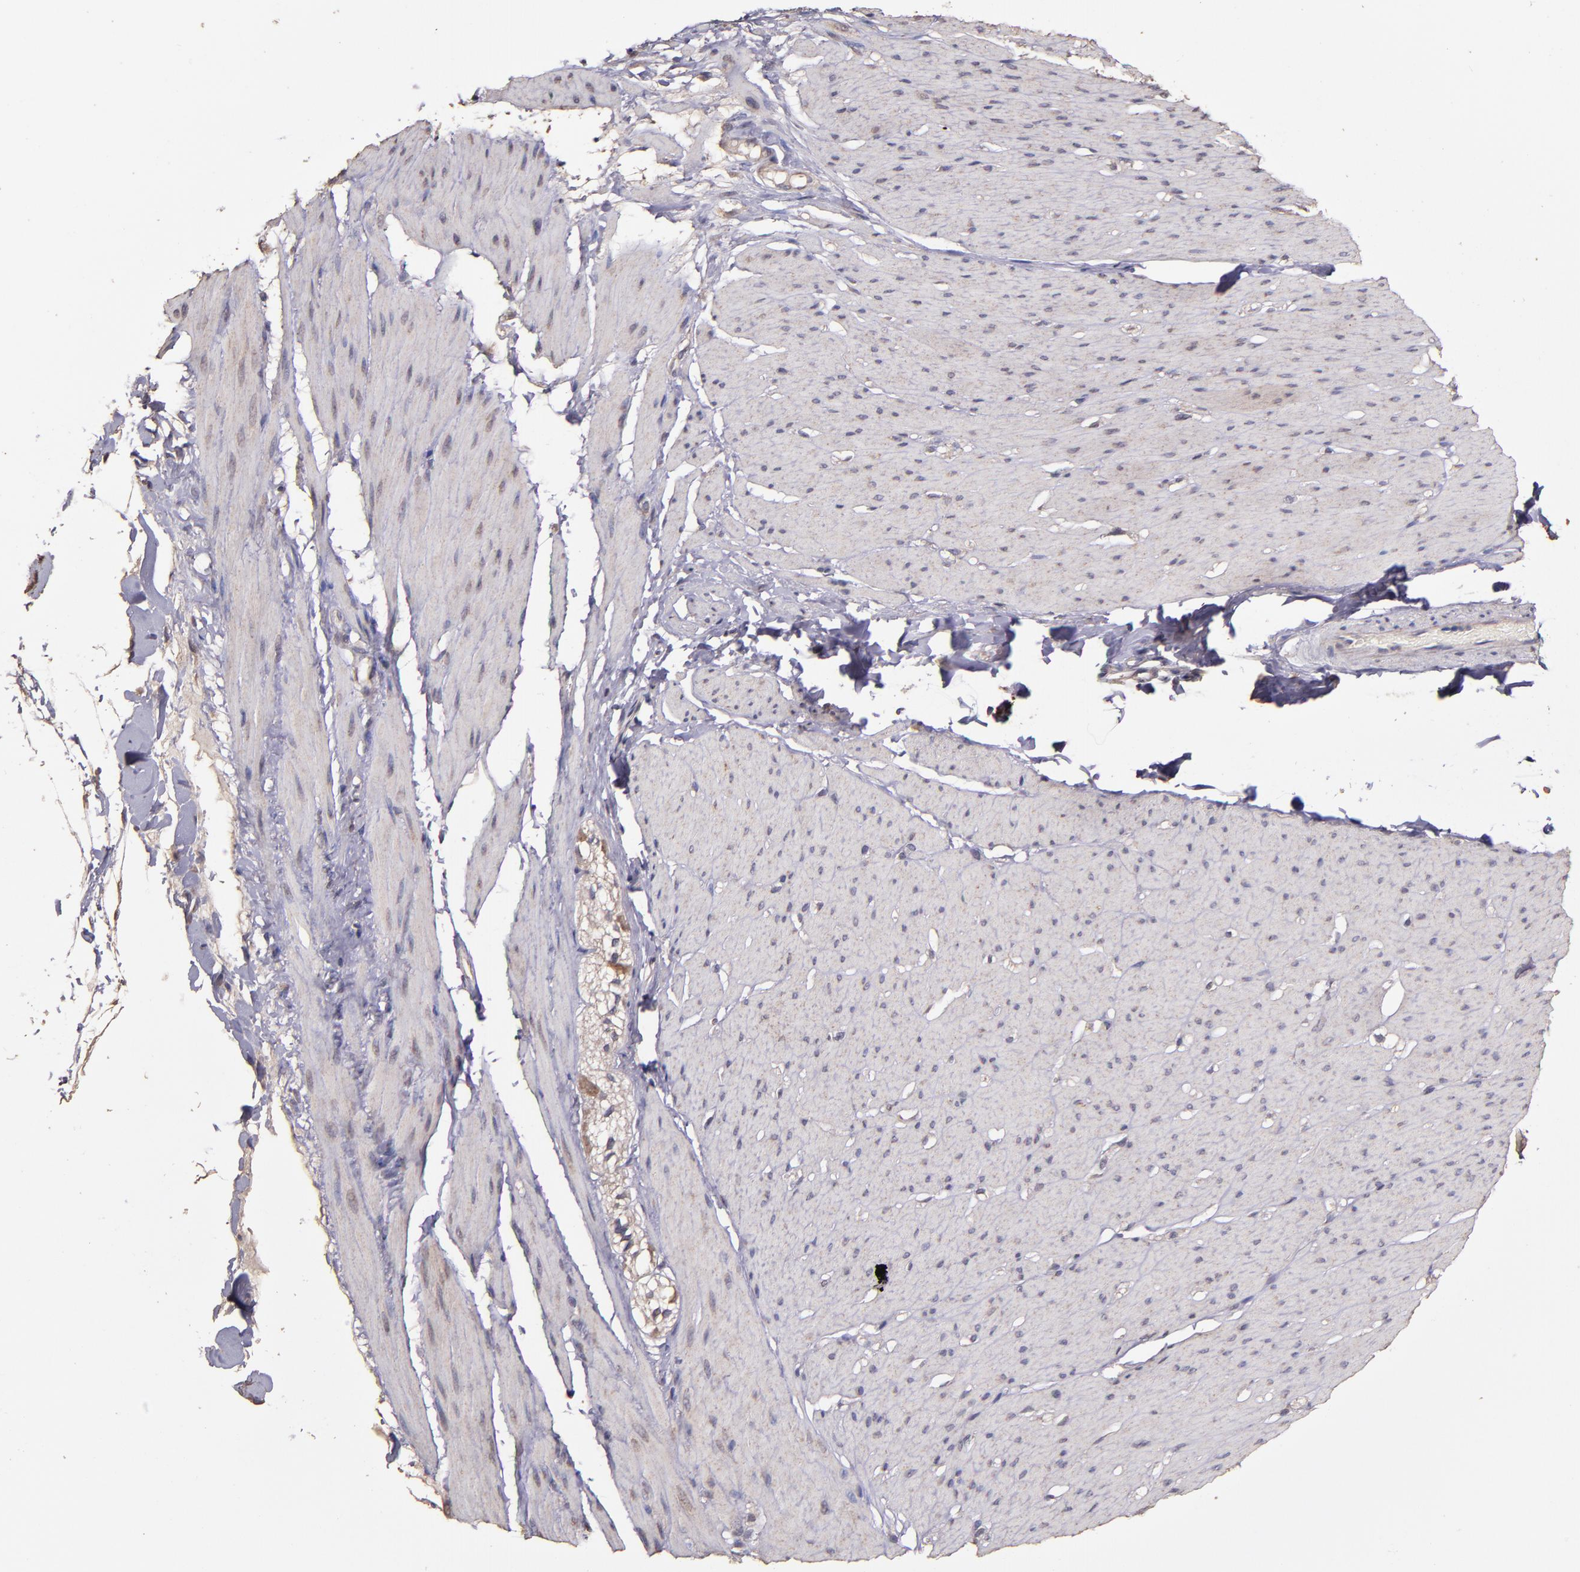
{"staining": {"intensity": "weak", "quantity": "<25%", "location": "cytoplasmic/membranous,nuclear"}, "tissue": "smooth muscle", "cell_type": "Smooth muscle cells", "image_type": "normal", "snomed": [{"axis": "morphology", "description": "Normal tissue, NOS"}, {"axis": "topography", "description": "Smooth muscle"}, {"axis": "topography", "description": "Colon"}], "caption": "Smooth muscle cells are negative for protein expression in benign human smooth muscle. (Stains: DAB IHC with hematoxylin counter stain, Microscopy: brightfield microscopy at high magnification).", "gene": "HECTD1", "patient": {"sex": "male", "age": 67}}